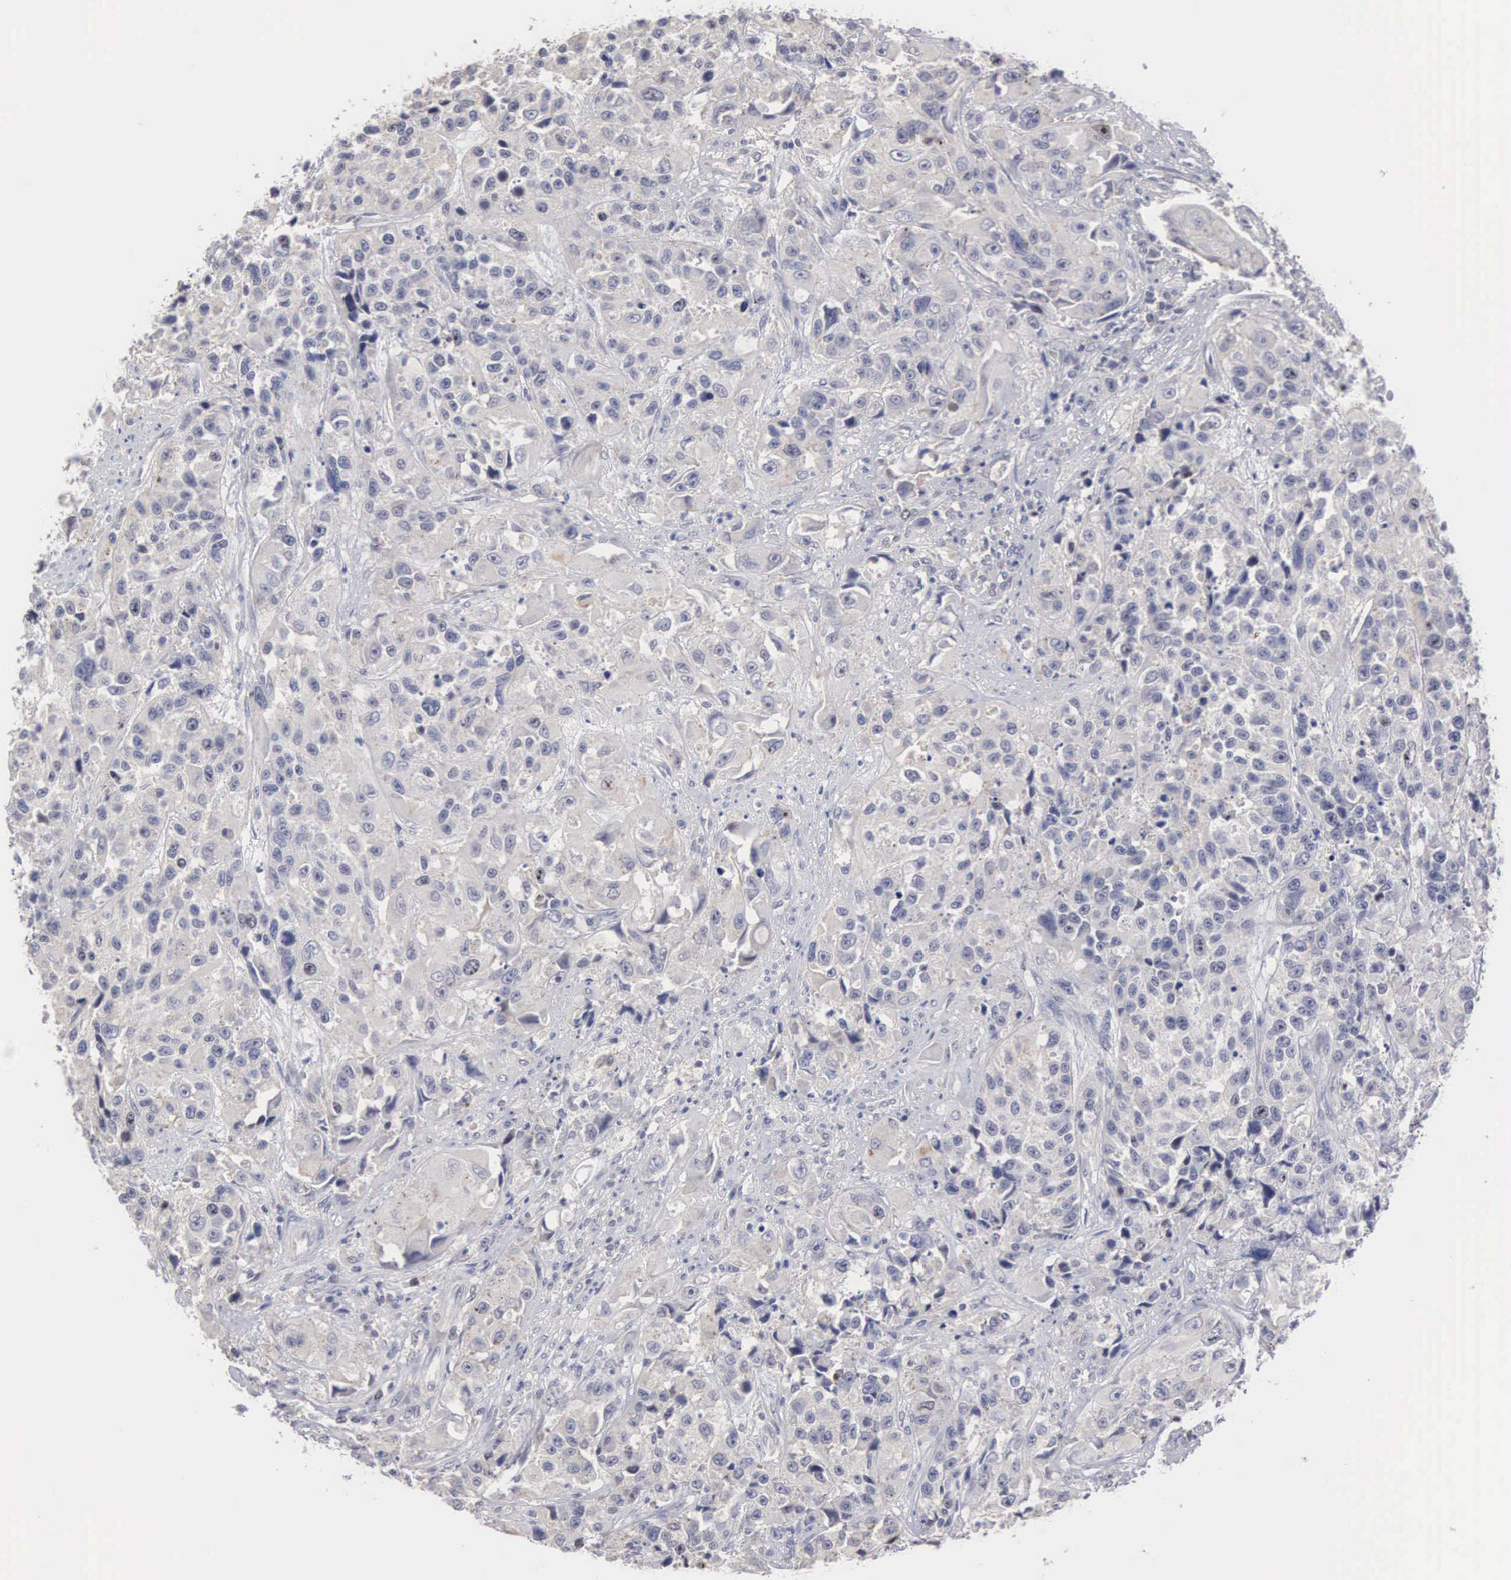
{"staining": {"intensity": "negative", "quantity": "none", "location": "none"}, "tissue": "urothelial cancer", "cell_type": "Tumor cells", "image_type": "cancer", "snomed": [{"axis": "morphology", "description": "Urothelial carcinoma, High grade"}, {"axis": "topography", "description": "Urinary bladder"}], "caption": "Urothelial cancer was stained to show a protein in brown. There is no significant positivity in tumor cells.", "gene": "KDM6A", "patient": {"sex": "female", "age": 81}}